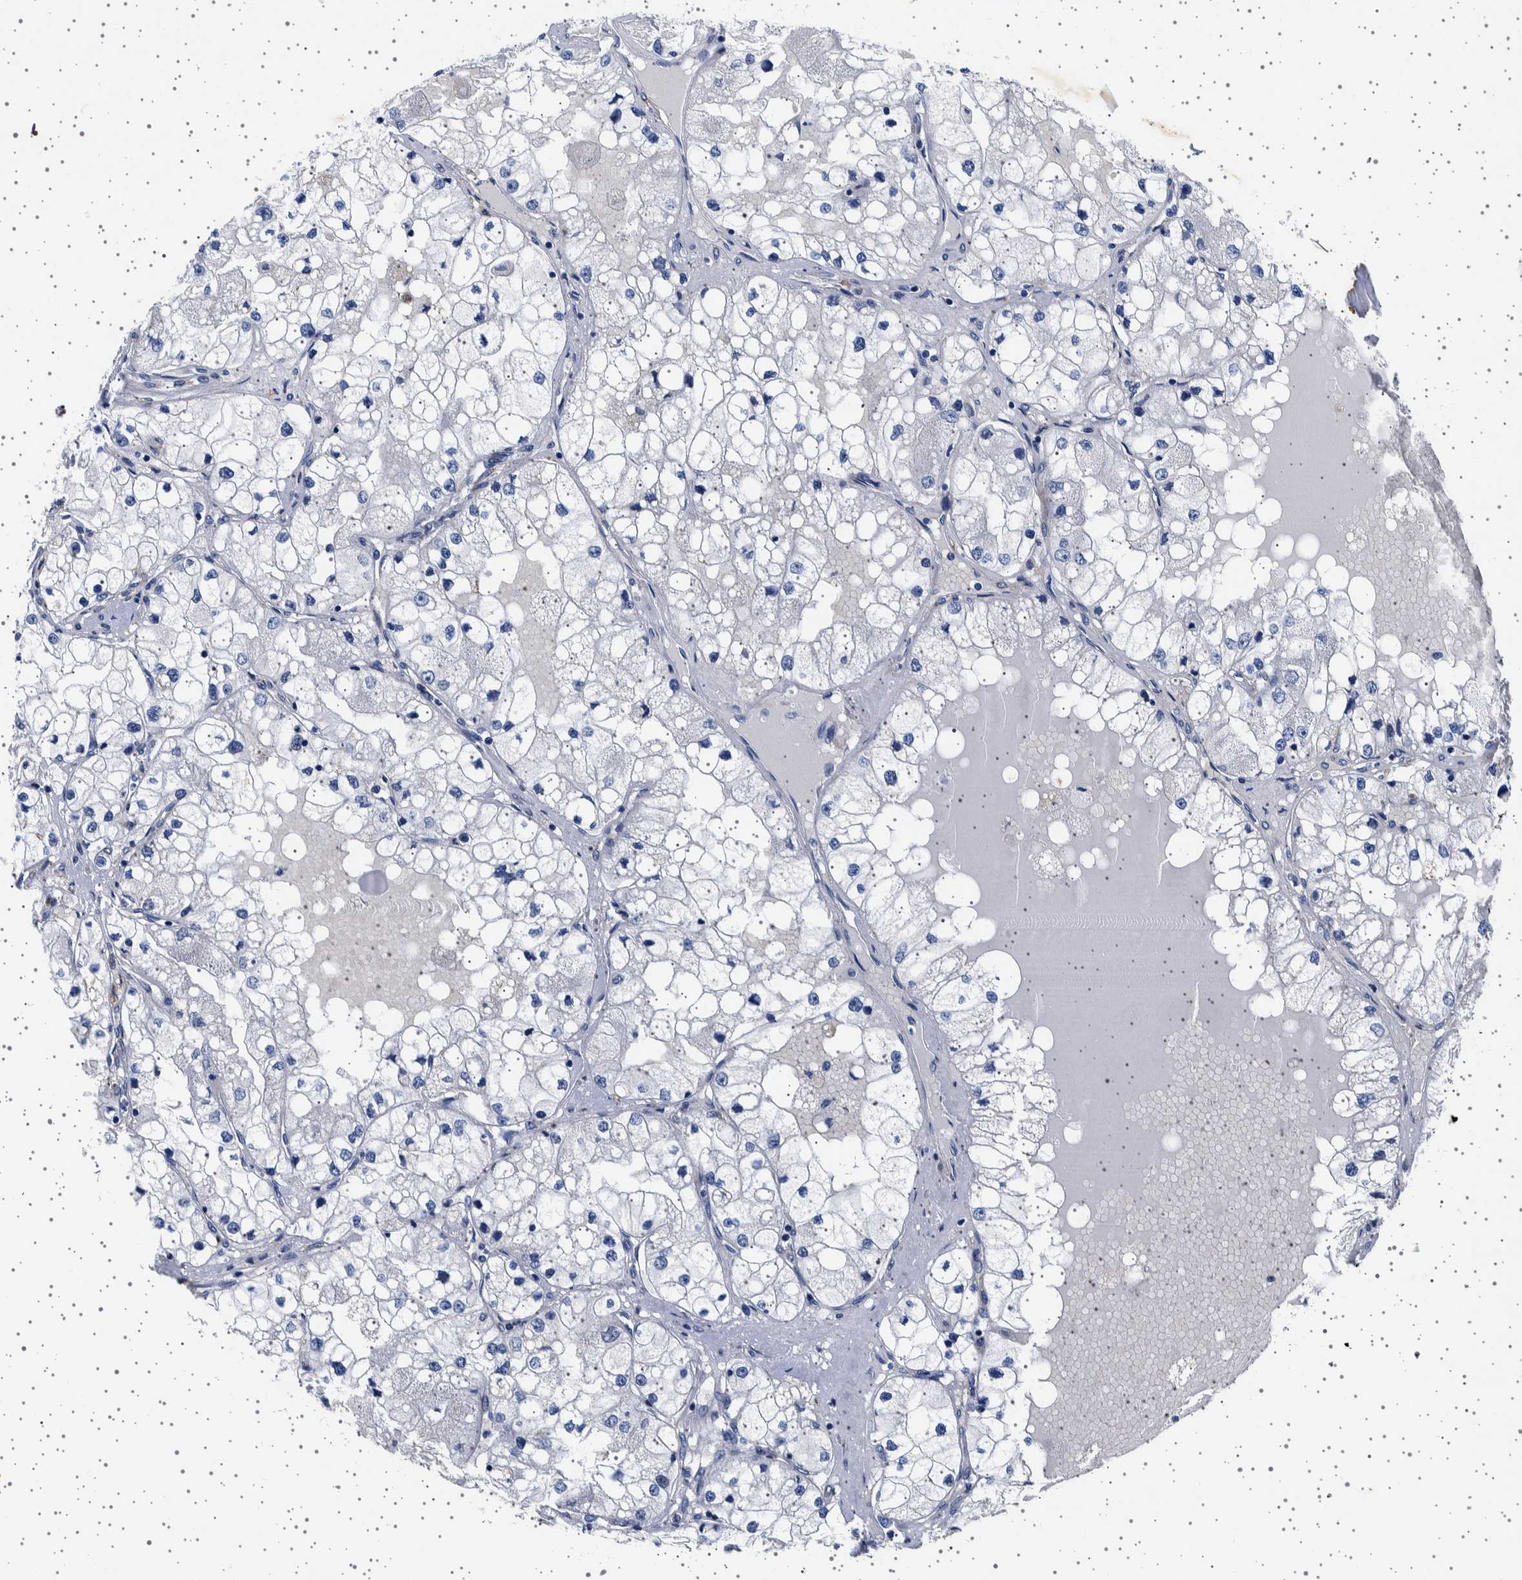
{"staining": {"intensity": "negative", "quantity": "none", "location": "none"}, "tissue": "renal cancer", "cell_type": "Tumor cells", "image_type": "cancer", "snomed": [{"axis": "morphology", "description": "Adenocarcinoma, NOS"}, {"axis": "topography", "description": "Kidney"}], "caption": "Renal adenocarcinoma was stained to show a protein in brown. There is no significant expression in tumor cells.", "gene": "SEPTIN4", "patient": {"sex": "male", "age": 68}}